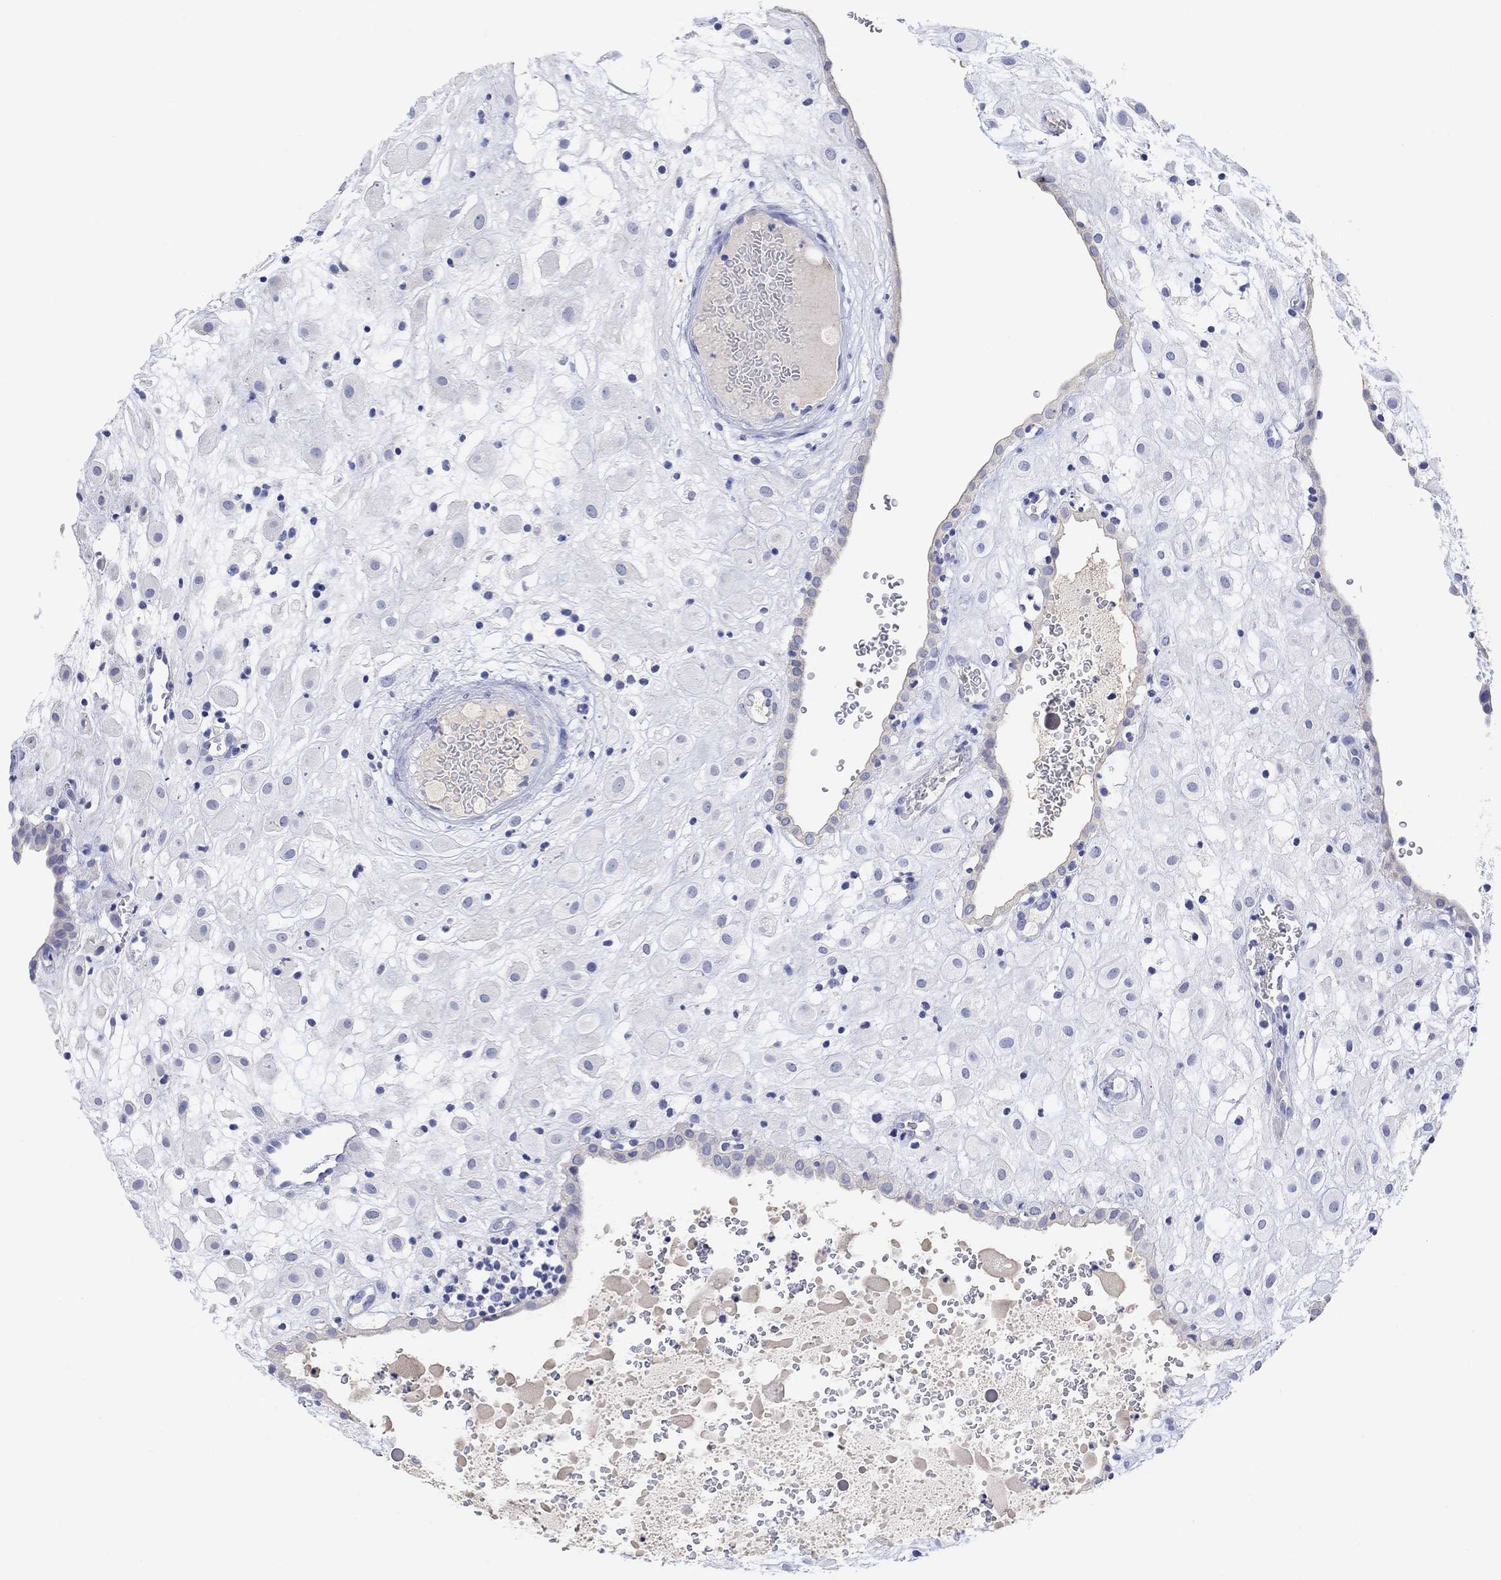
{"staining": {"intensity": "negative", "quantity": "none", "location": "none"}, "tissue": "placenta", "cell_type": "Decidual cells", "image_type": "normal", "snomed": [{"axis": "morphology", "description": "Normal tissue, NOS"}, {"axis": "topography", "description": "Placenta"}], "caption": "Immunohistochemistry of benign human placenta displays no staining in decidual cells. The staining was performed using DAB to visualize the protein expression in brown, while the nuclei were stained in blue with hematoxylin (Magnification: 20x).", "gene": "TYR", "patient": {"sex": "female", "age": 24}}